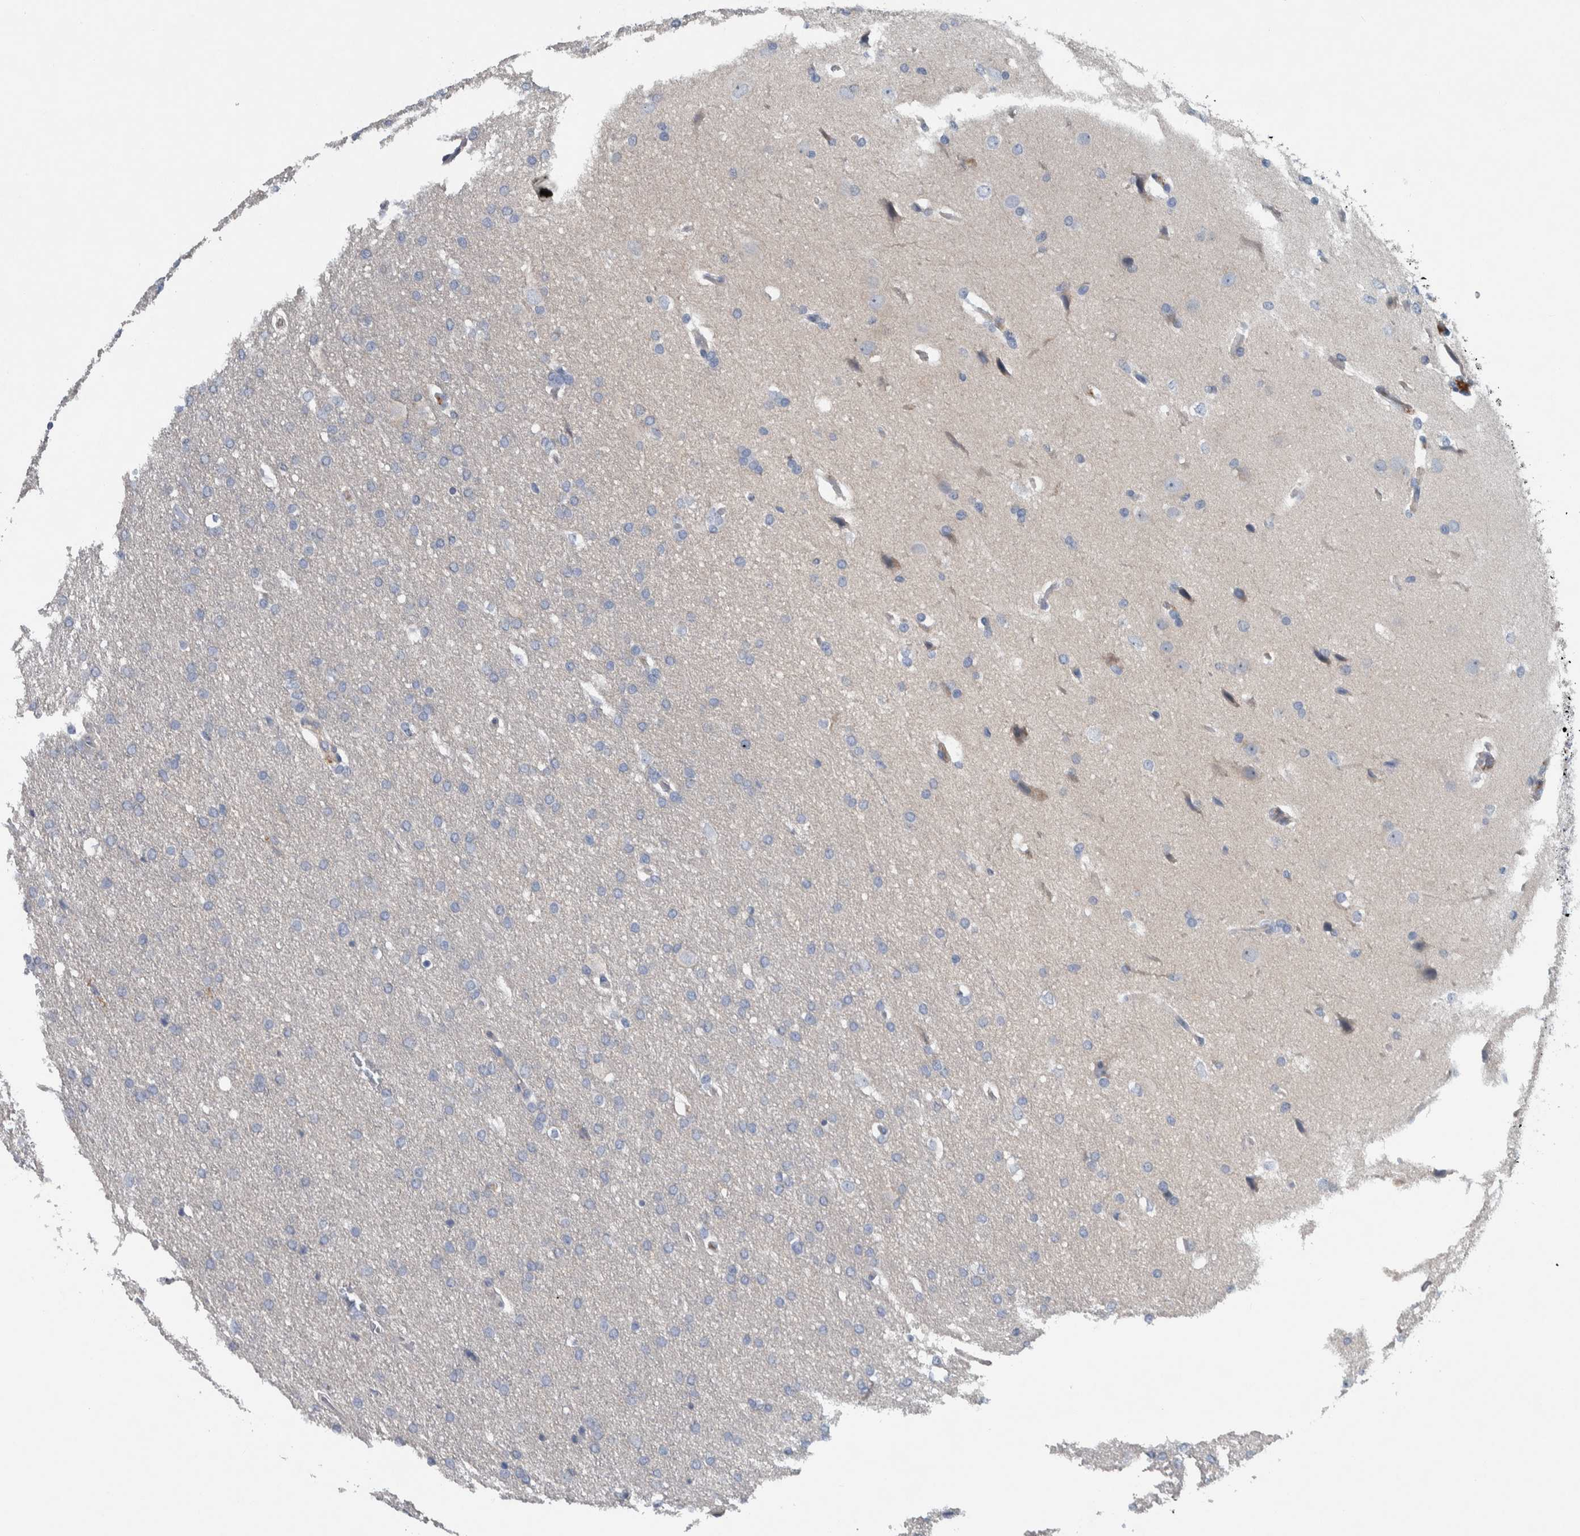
{"staining": {"intensity": "negative", "quantity": "none", "location": "none"}, "tissue": "glioma", "cell_type": "Tumor cells", "image_type": "cancer", "snomed": [{"axis": "morphology", "description": "Glioma, malignant, Low grade"}, {"axis": "topography", "description": "Brain"}], "caption": "Protein analysis of glioma shows no significant staining in tumor cells.", "gene": "SERPINC1", "patient": {"sex": "female", "age": 37}}